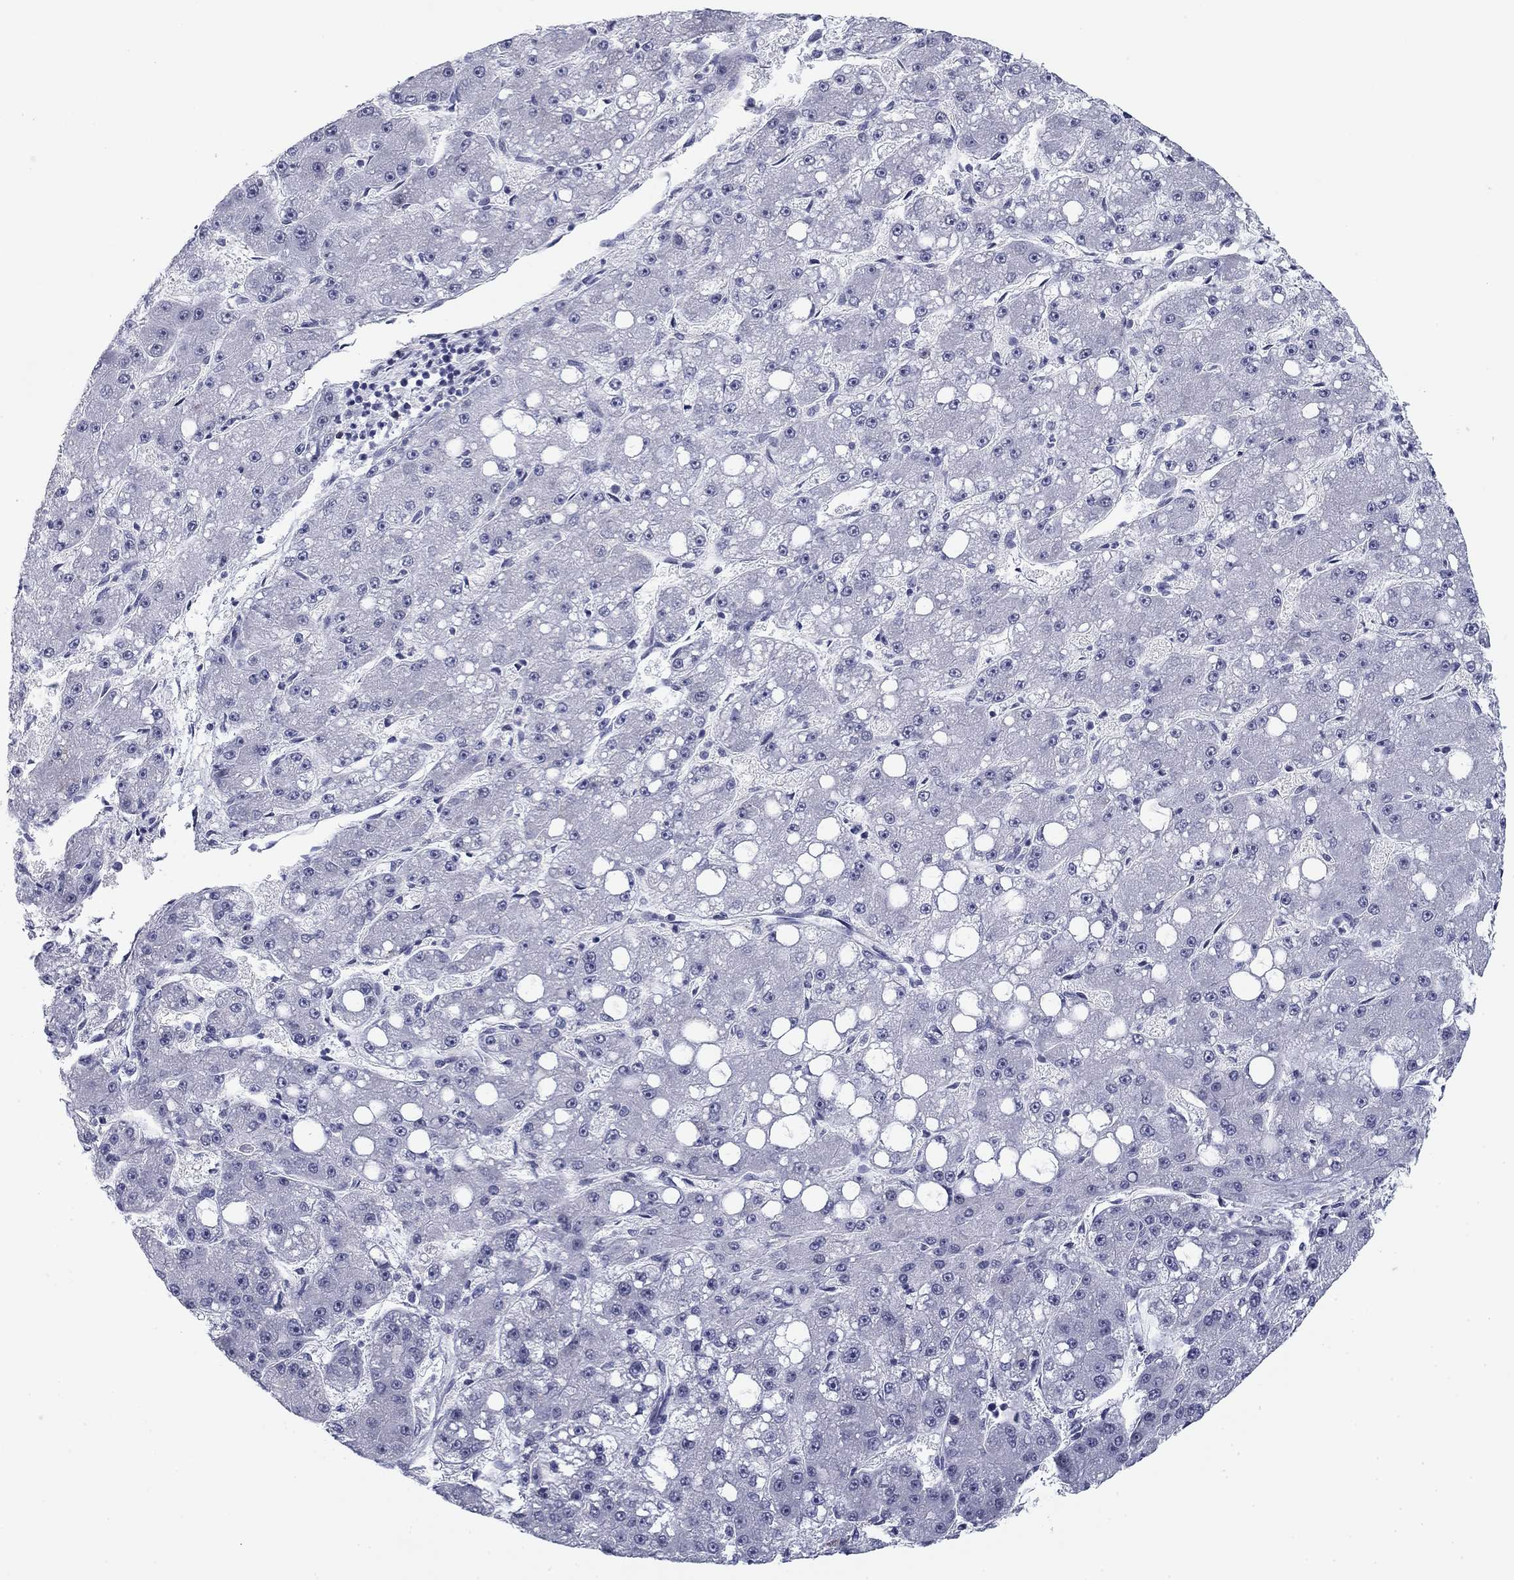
{"staining": {"intensity": "negative", "quantity": "none", "location": "none"}, "tissue": "liver cancer", "cell_type": "Tumor cells", "image_type": "cancer", "snomed": [{"axis": "morphology", "description": "Carcinoma, Hepatocellular, NOS"}, {"axis": "topography", "description": "Liver"}], "caption": "Immunohistochemistry of liver hepatocellular carcinoma exhibits no expression in tumor cells.", "gene": "PRPH", "patient": {"sex": "male", "age": 67}}